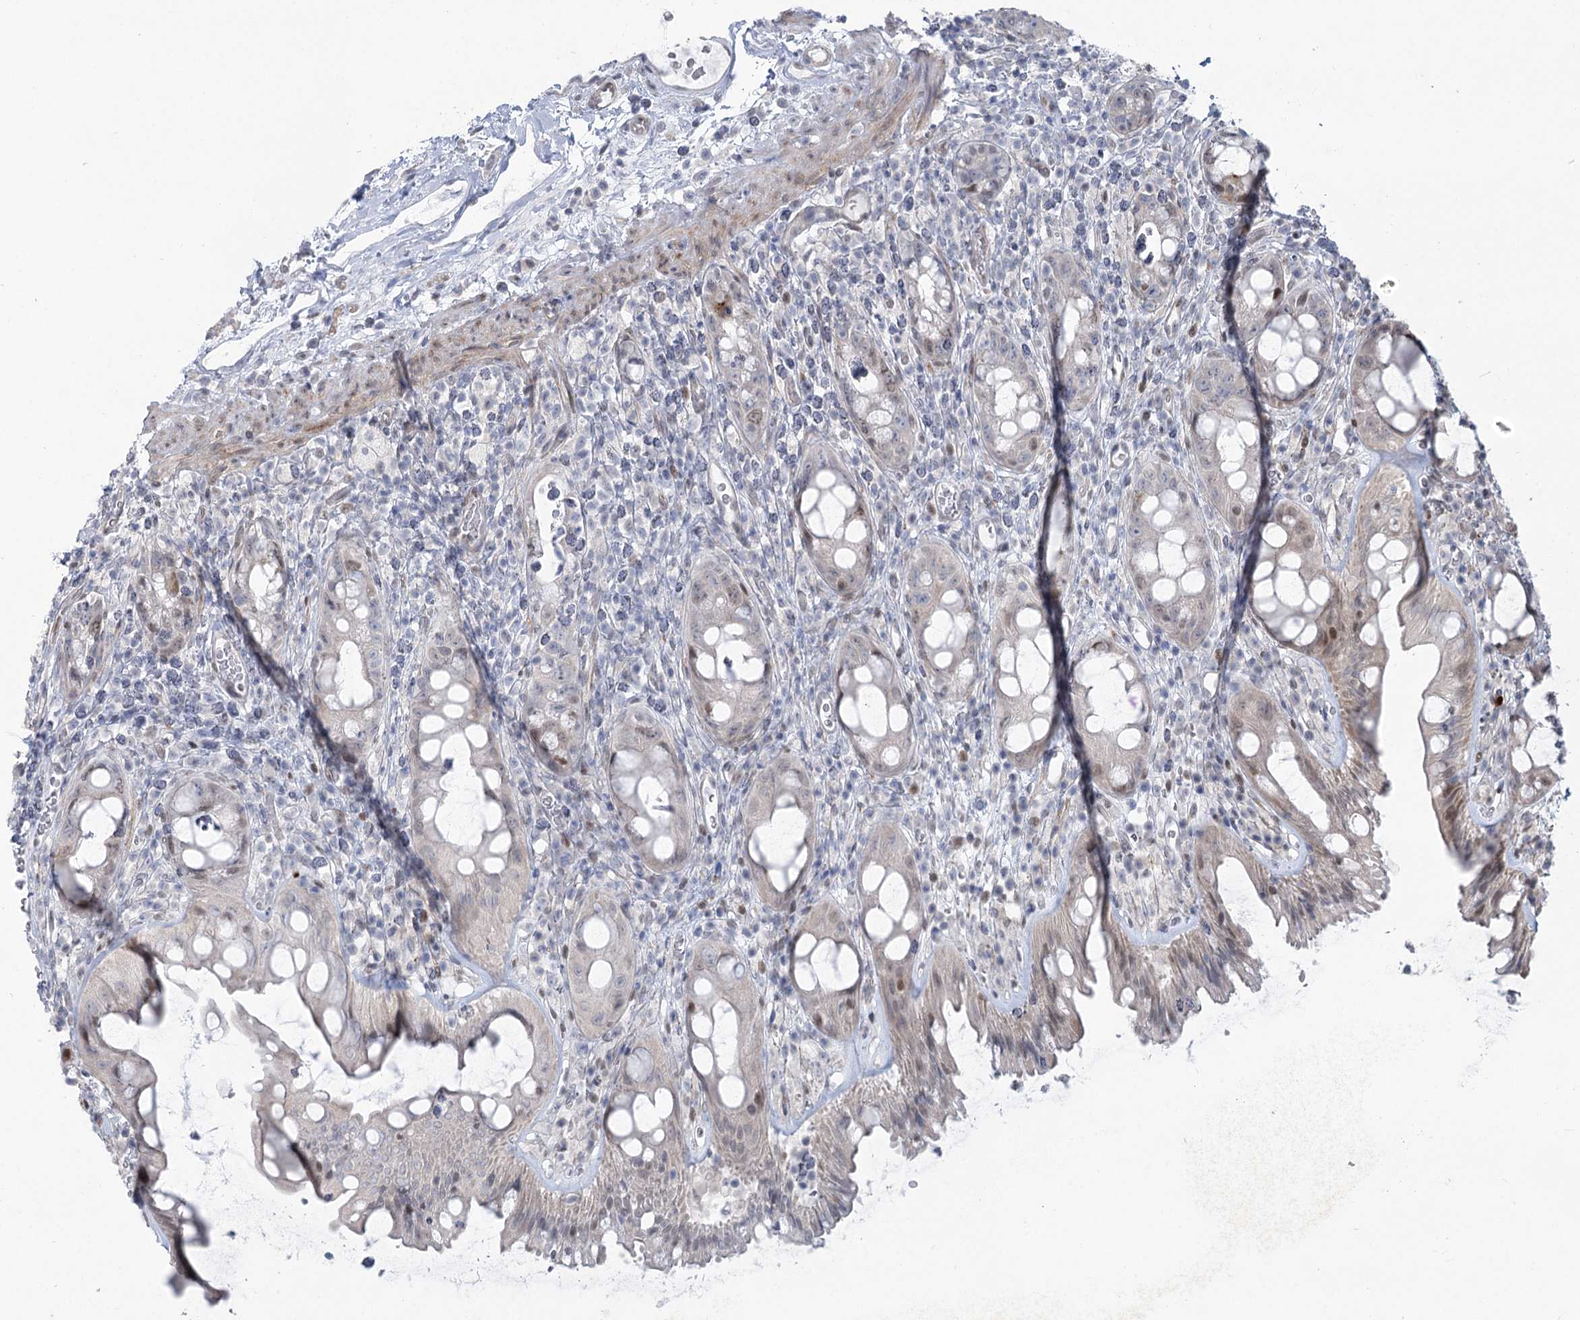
{"staining": {"intensity": "moderate", "quantity": "<25%", "location": "nuclear"}, "tissue": "rectum", "cell_type": "Glandular cells", "image_type": "normal", "snomed": [{"axis": "morphology", "description": "Normal tissue, NOS"}, {"axis": "topography", "description": "Rectum"}], "caption": "This is an image of immunohistochemistry (IHC) staining of normal rectum, which shows moderate expression in the nuclear of glandular cells.", "gene": "ABITRAM", "patient": {"sex": "female", "age": 57}}